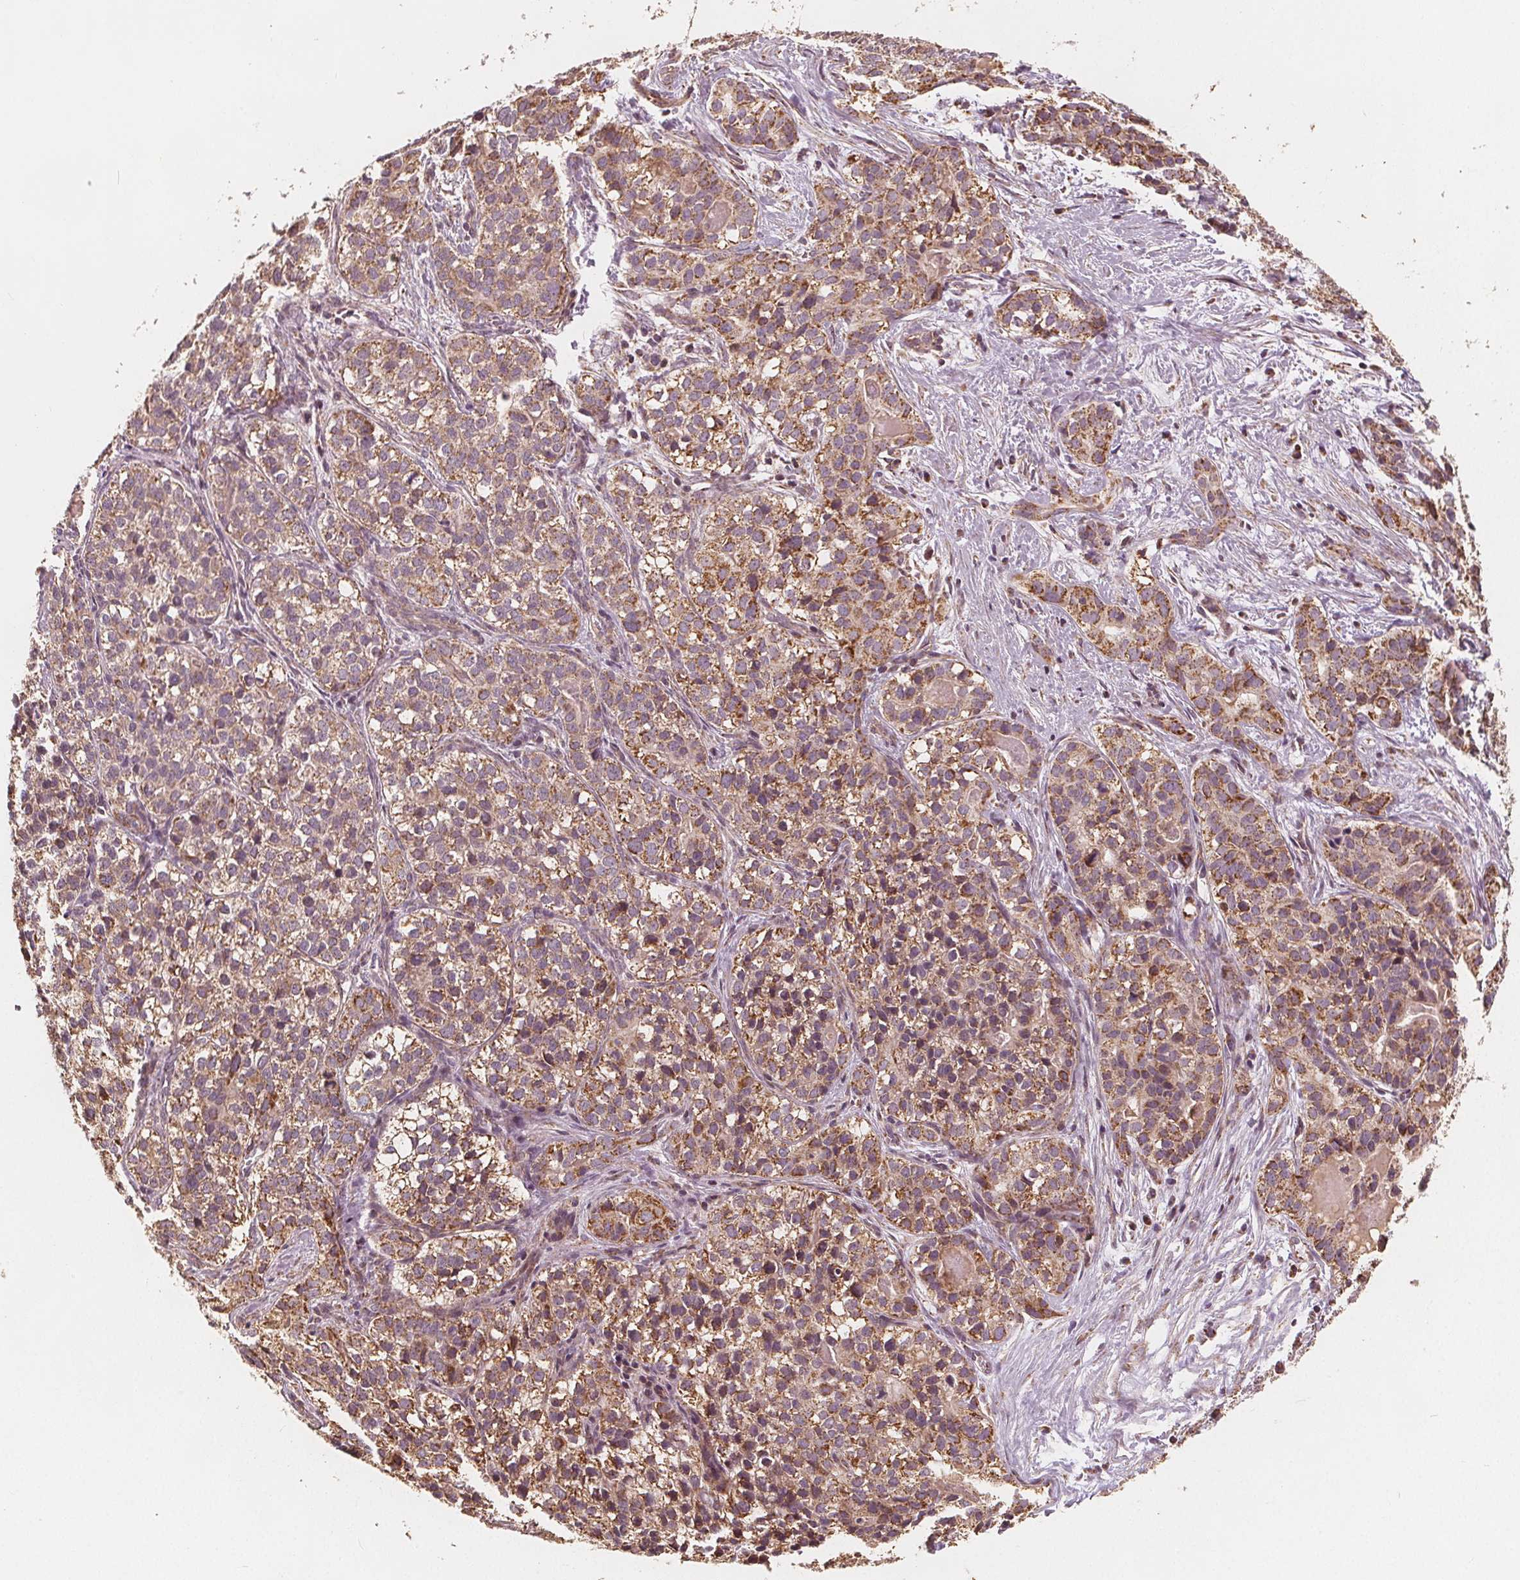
{"staining": {"intensity": "moderate", "quantity": ">75%", "location": "cytoplasmic/membranous"}, "tissue": "liver cancer", "cell_type": "Tumor cells", "image_type": "cancer", "snomed": [{"axis": "morphology", "description": "Cholangiocarcinoma"}, {"axis": "topography", "description": "Liver"}], "caption": "A histopathology image showing moderate cytoplasmic/membranous expression in approximately >75% of tumor cells in liver cancer, as visualized by brown immunohistochemical staining.", "gene": "PEX26", "patient": {"sex": "male", "age": 56}}